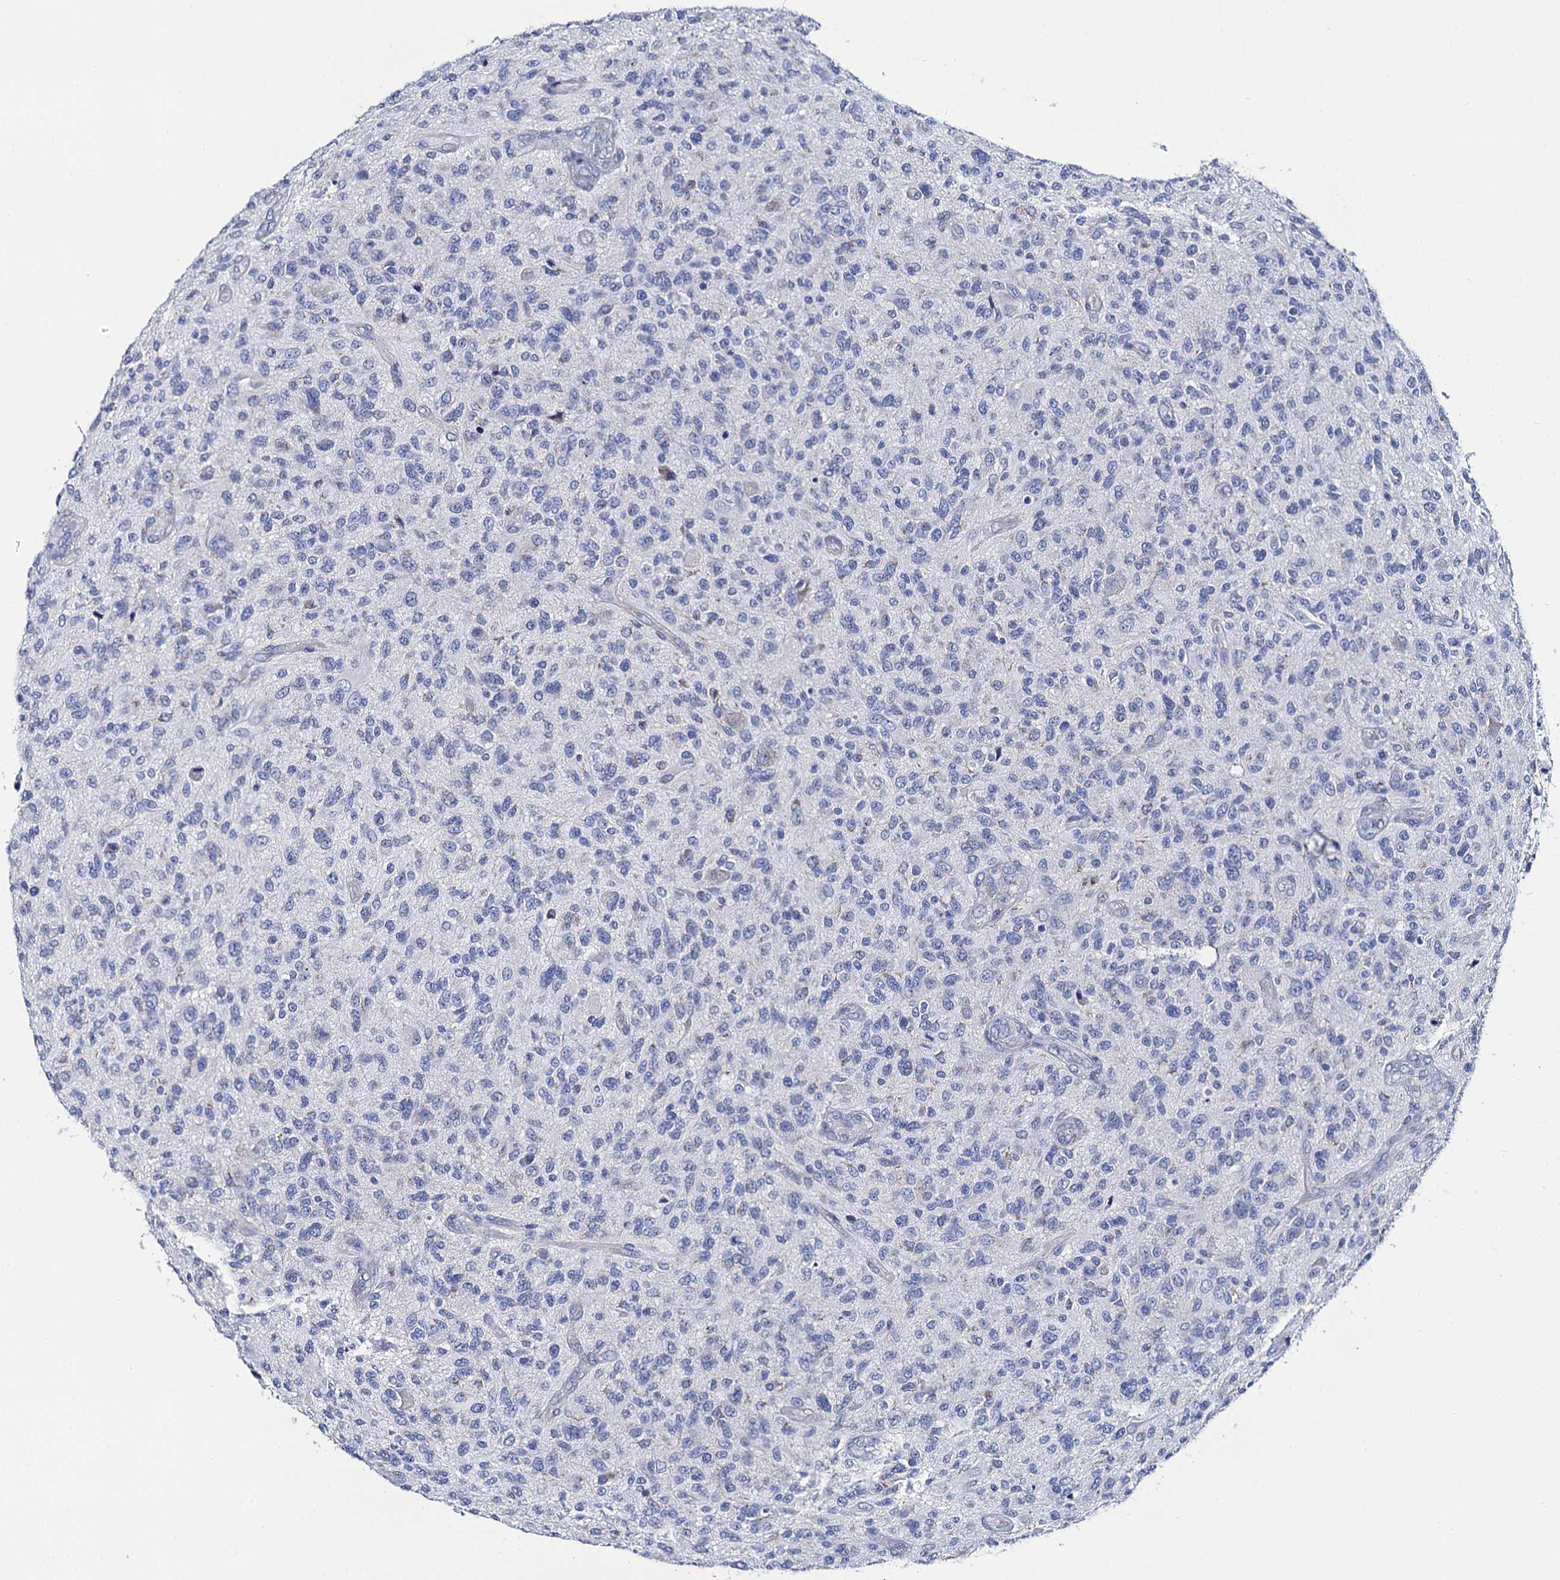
{"staining": {"intensity": "negative", "quantity": "none", "location": "none"}, "tissue": "glioma", "cell_type": "Tumor cells", "image_type": "cancer", "snomed": [{"axis": "morphology", "description": "Glioma, malignant, High grade"}, {"axis": "topography", "description": "Brain"}], "caption": "Immunohistochemical staining of high-grade glioma (malignant) exhibits no significant staining in tumor cells.", "gene": "ACADSB", "patient": {"sex": "male", "age": 47}}